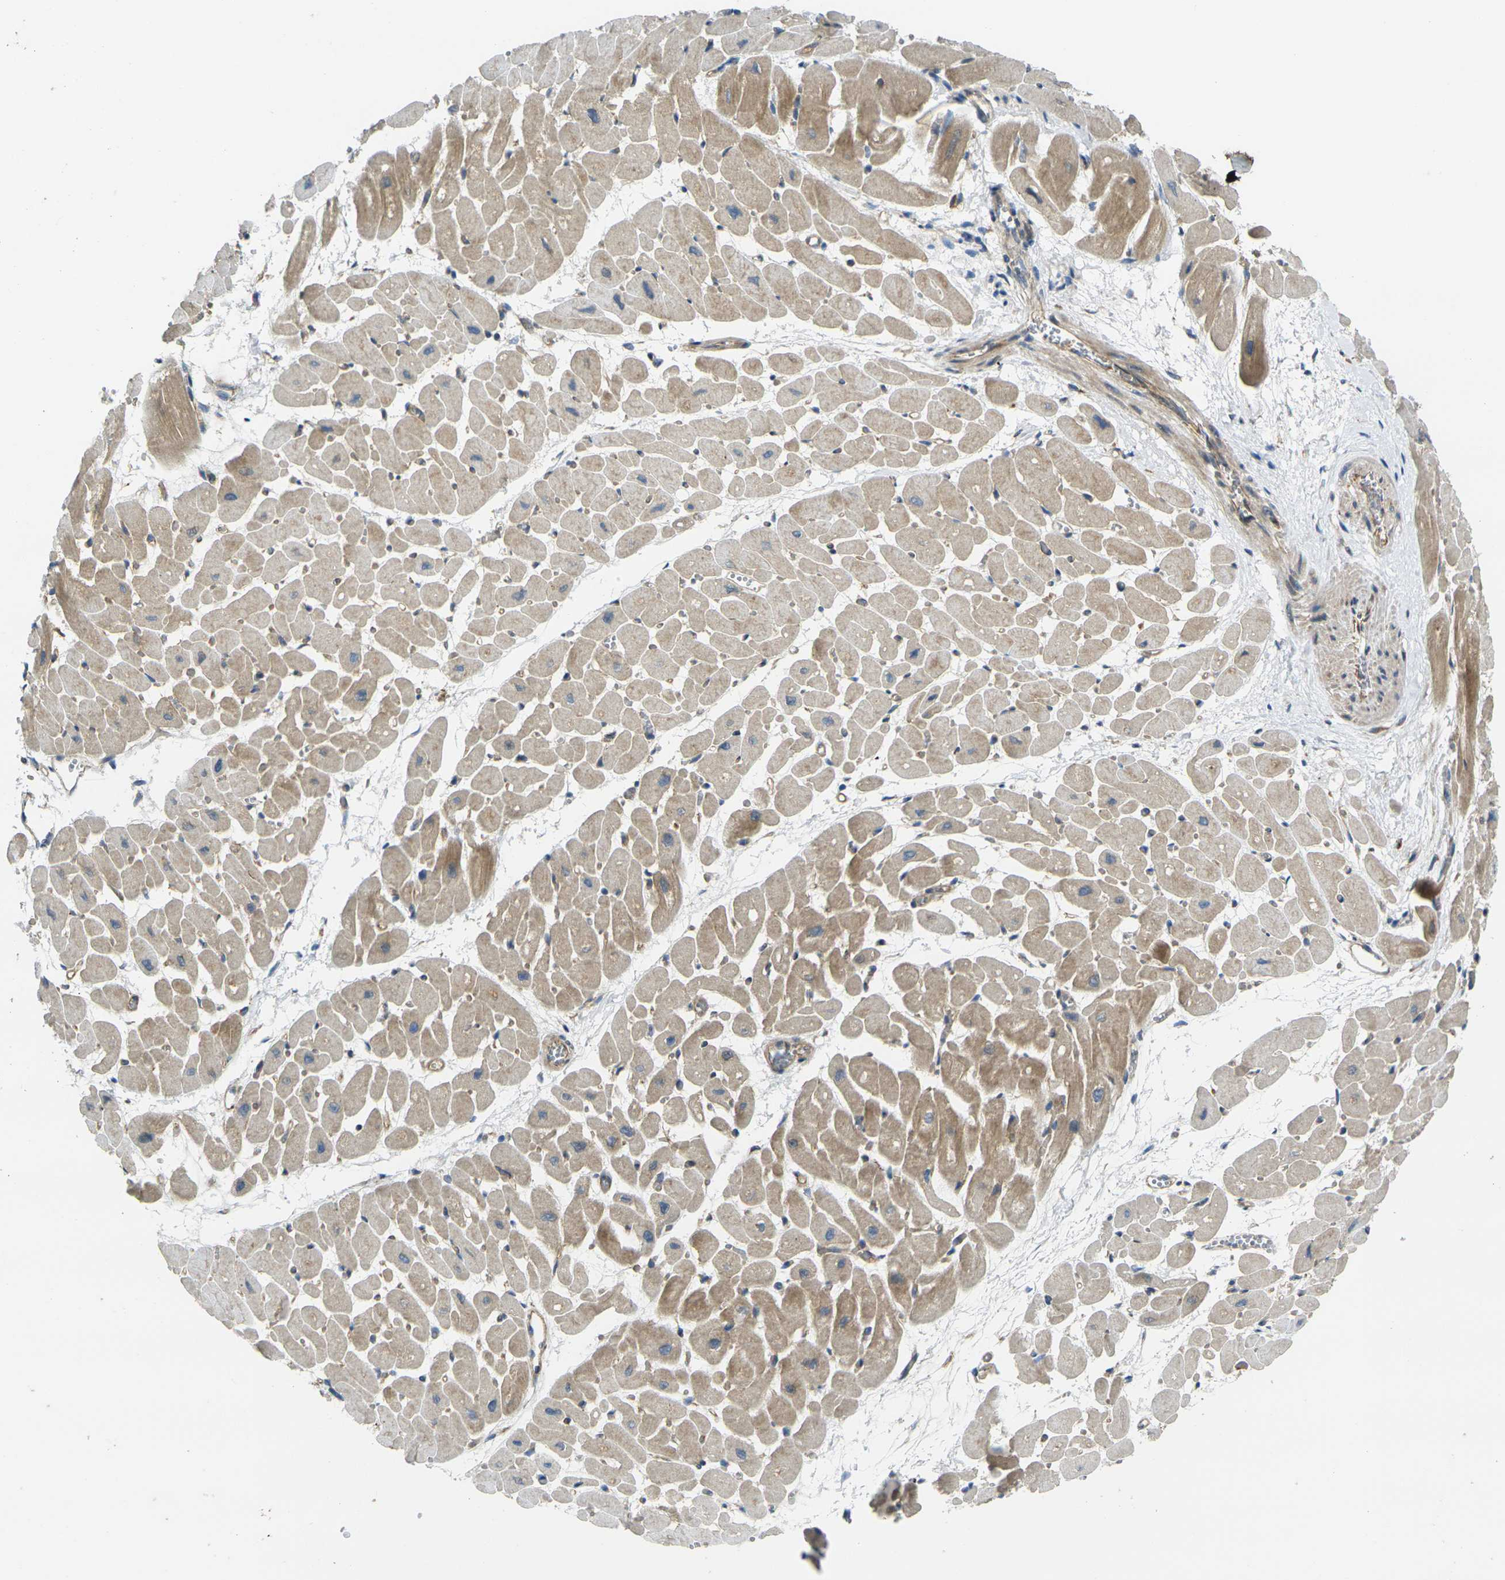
{"staining": {"intensity": "moderate", "quantity": ">75%", "location": "cytoplasmic/membranous"}, "tissue": "heart muscle", "cell_type": "Cardiomyocytes", "image_type": "normal", "snomed": [{"axis": "morphology", "description": "Normal tissue, NOS"}, {"axis": "topography", "description": "Heart"}], "caption": "Protein staining of benign heart muscle displays moderate cytoplasmic/membranous expression in approximately >75% of cardiomyocytes. (brown staining indicates protein expression, while blue staining denotes nuclei).", "gene": "FZD1", "patient": {"sex": "male", "age": 45}}